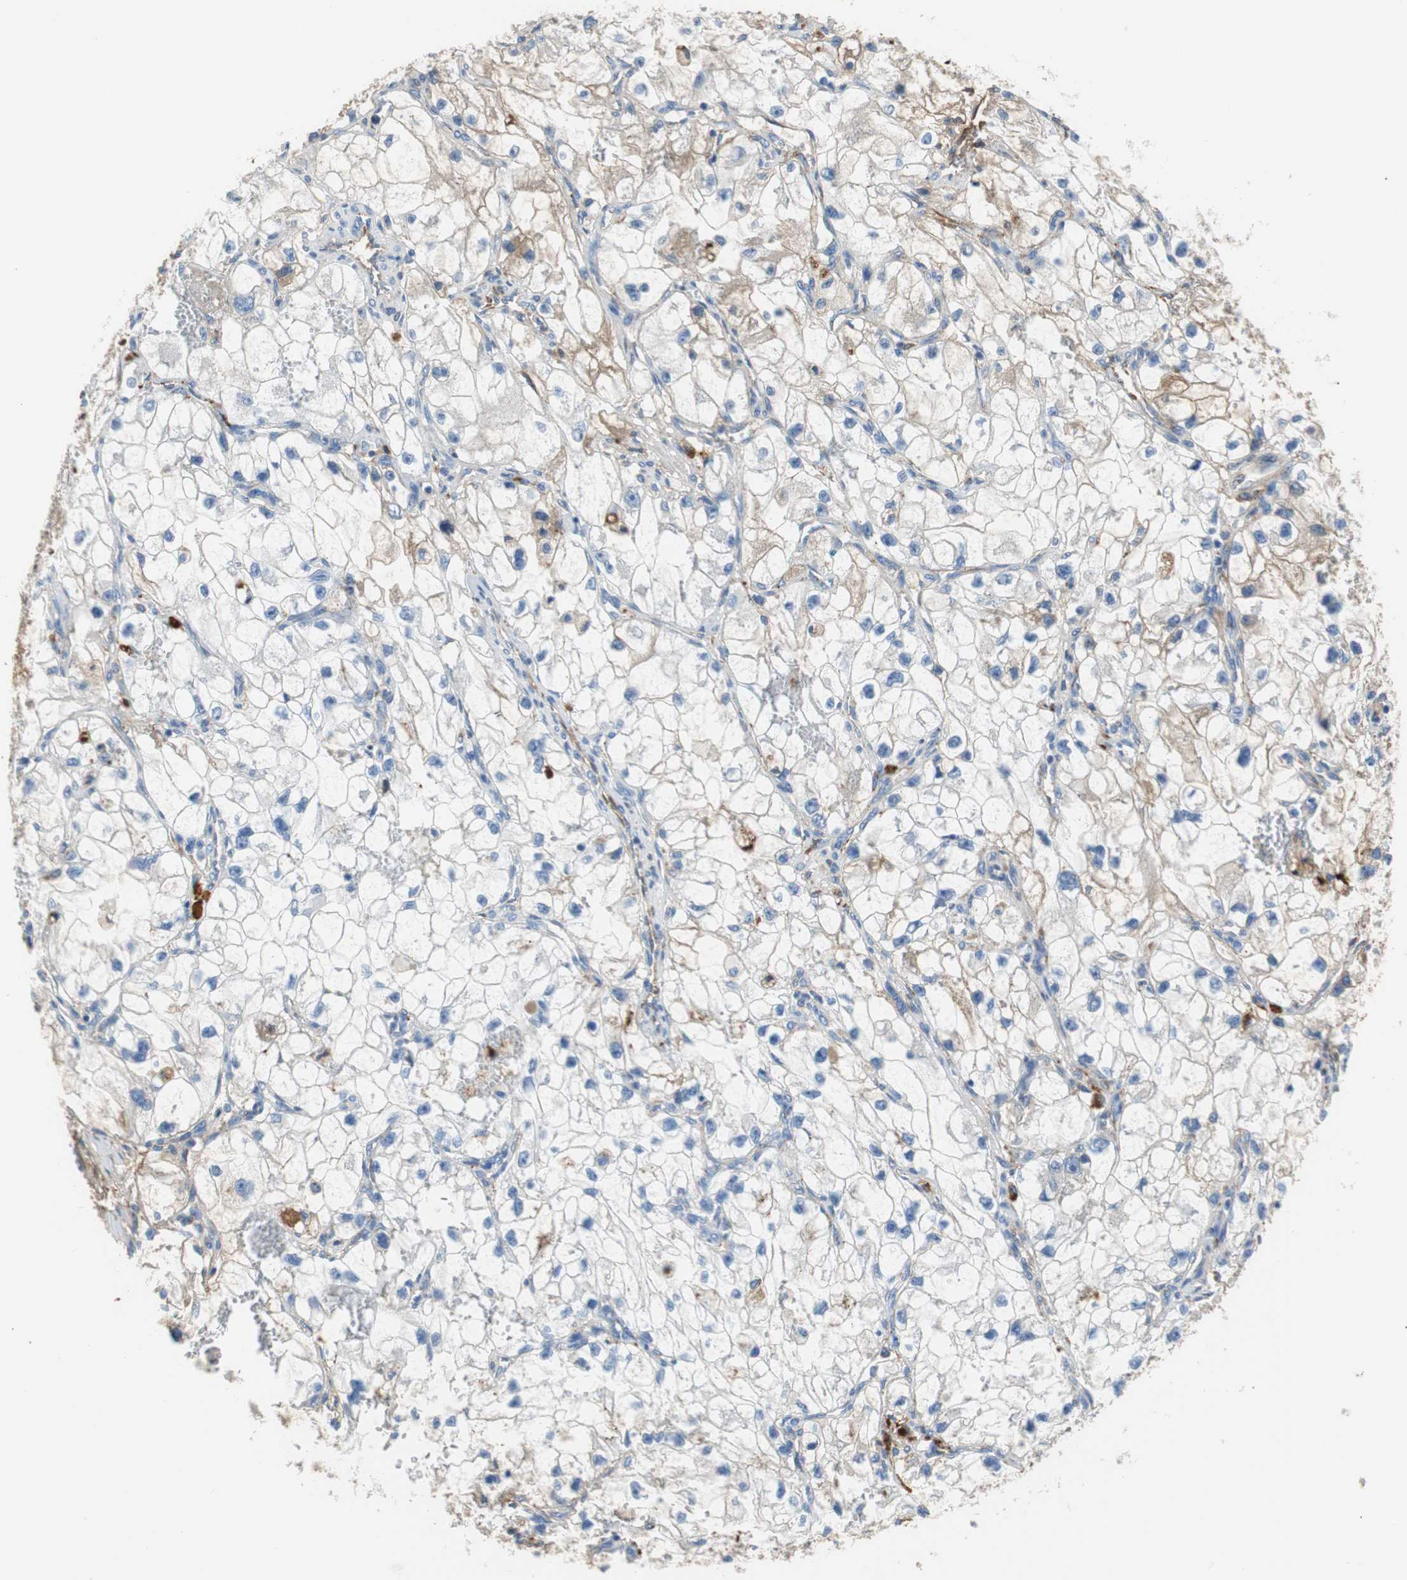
{"staining": {"intensity": "weak", "quantity": "<25%", "location": "cytoplasmic/membranous"}, "tissue": "renal cancer", "cell_type": "Tumor cells", "image_type": "cancer", "snomed": [{"axis": "morphology", "description": "Adenocarcinoma, NOS"}, {"axis": "topography", "description": "Kidney"}], "caption": "Immunohistochemical staining of renal cancer (adenocarcinoma) reveals no significant positivity in tumor cells.", "gene": "APCS", "patient": {"sex": "female", "age": 70}}